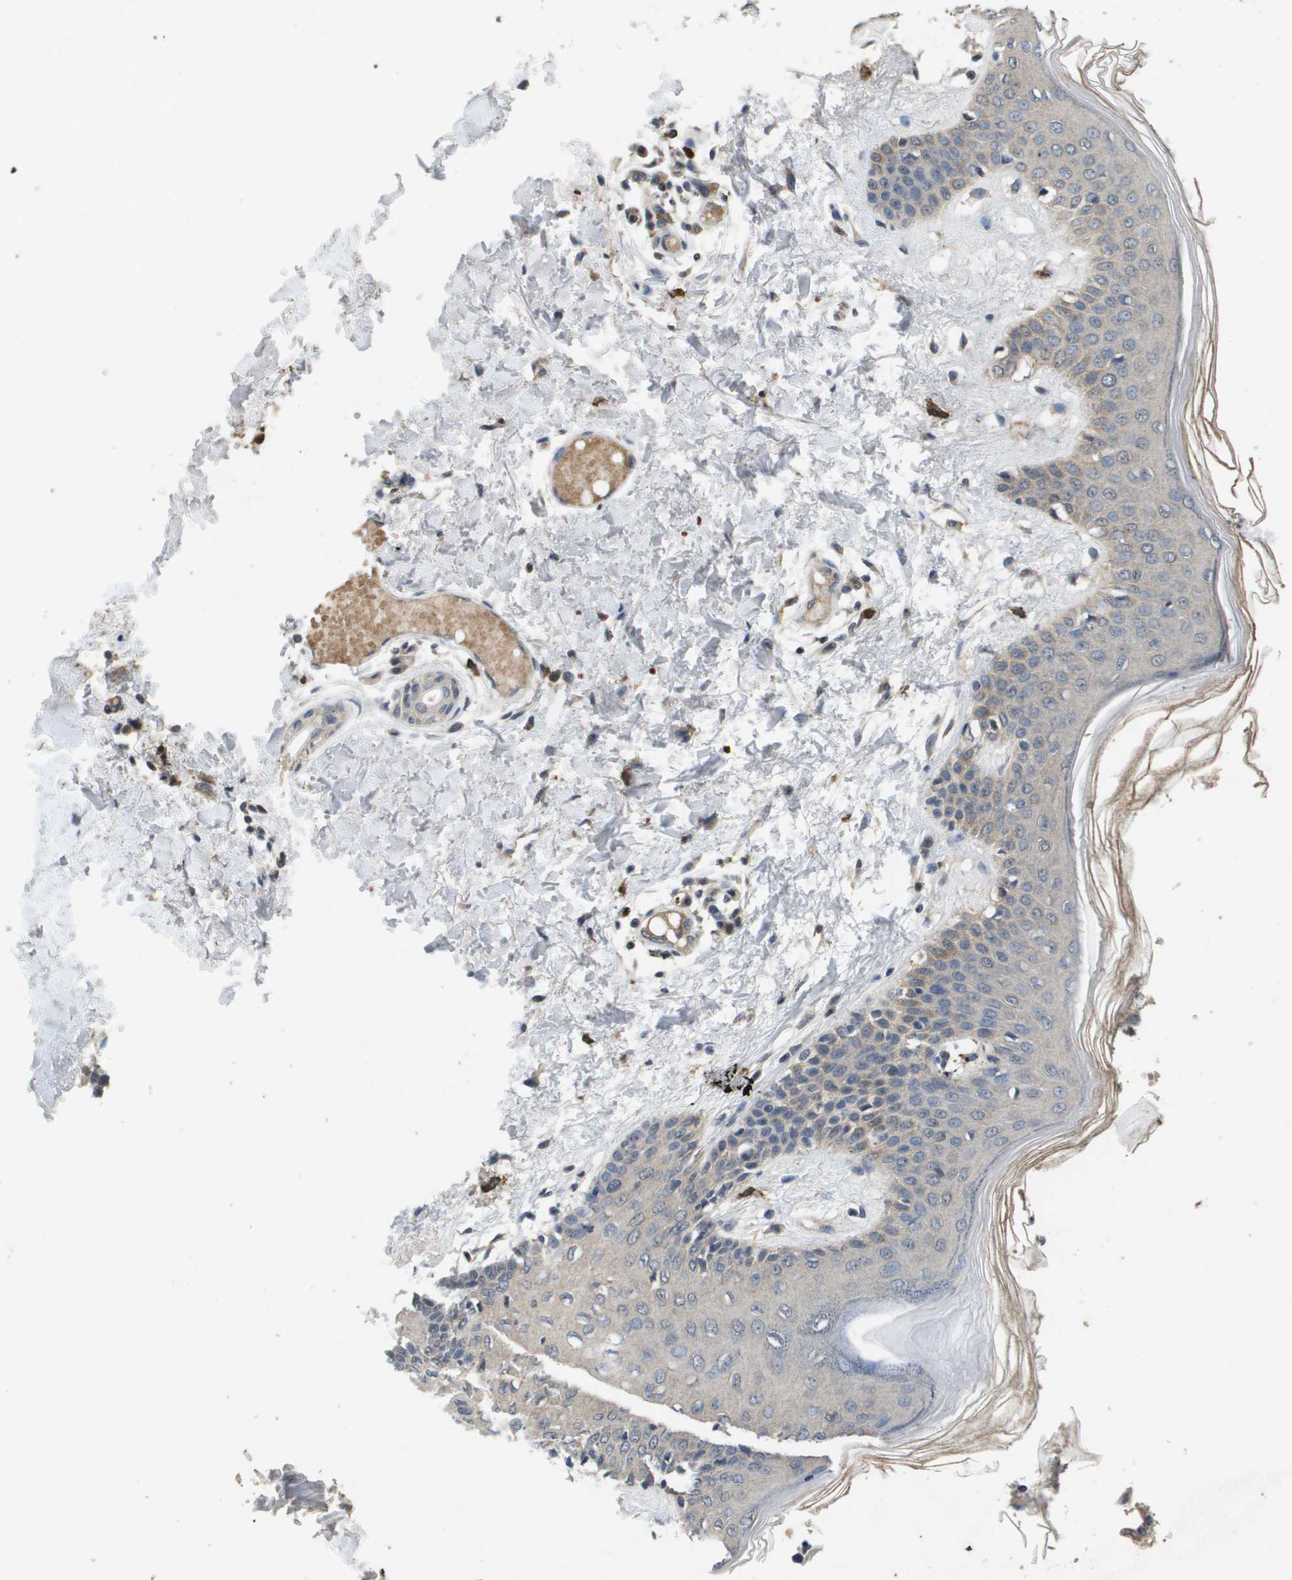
{"staining": {"intensity": "negative", "quantity": "none", "location": "none"}, "tissue": "skin", "cell_type": "Fibroblasts", "image_type": "normal", "snomed": [{"axis": "morphology", "description": "Normal tissue, NOS"}, {"axis": "topography", "description": "Skin"}], "caption": "This image is of normal skin stained with IHC to label a protein in brown with the nuclei are counter-stained blue. There is no positivity in fibroblasts.", "gene": "PROC", "patient": {"sex": "male", "age": 53}}